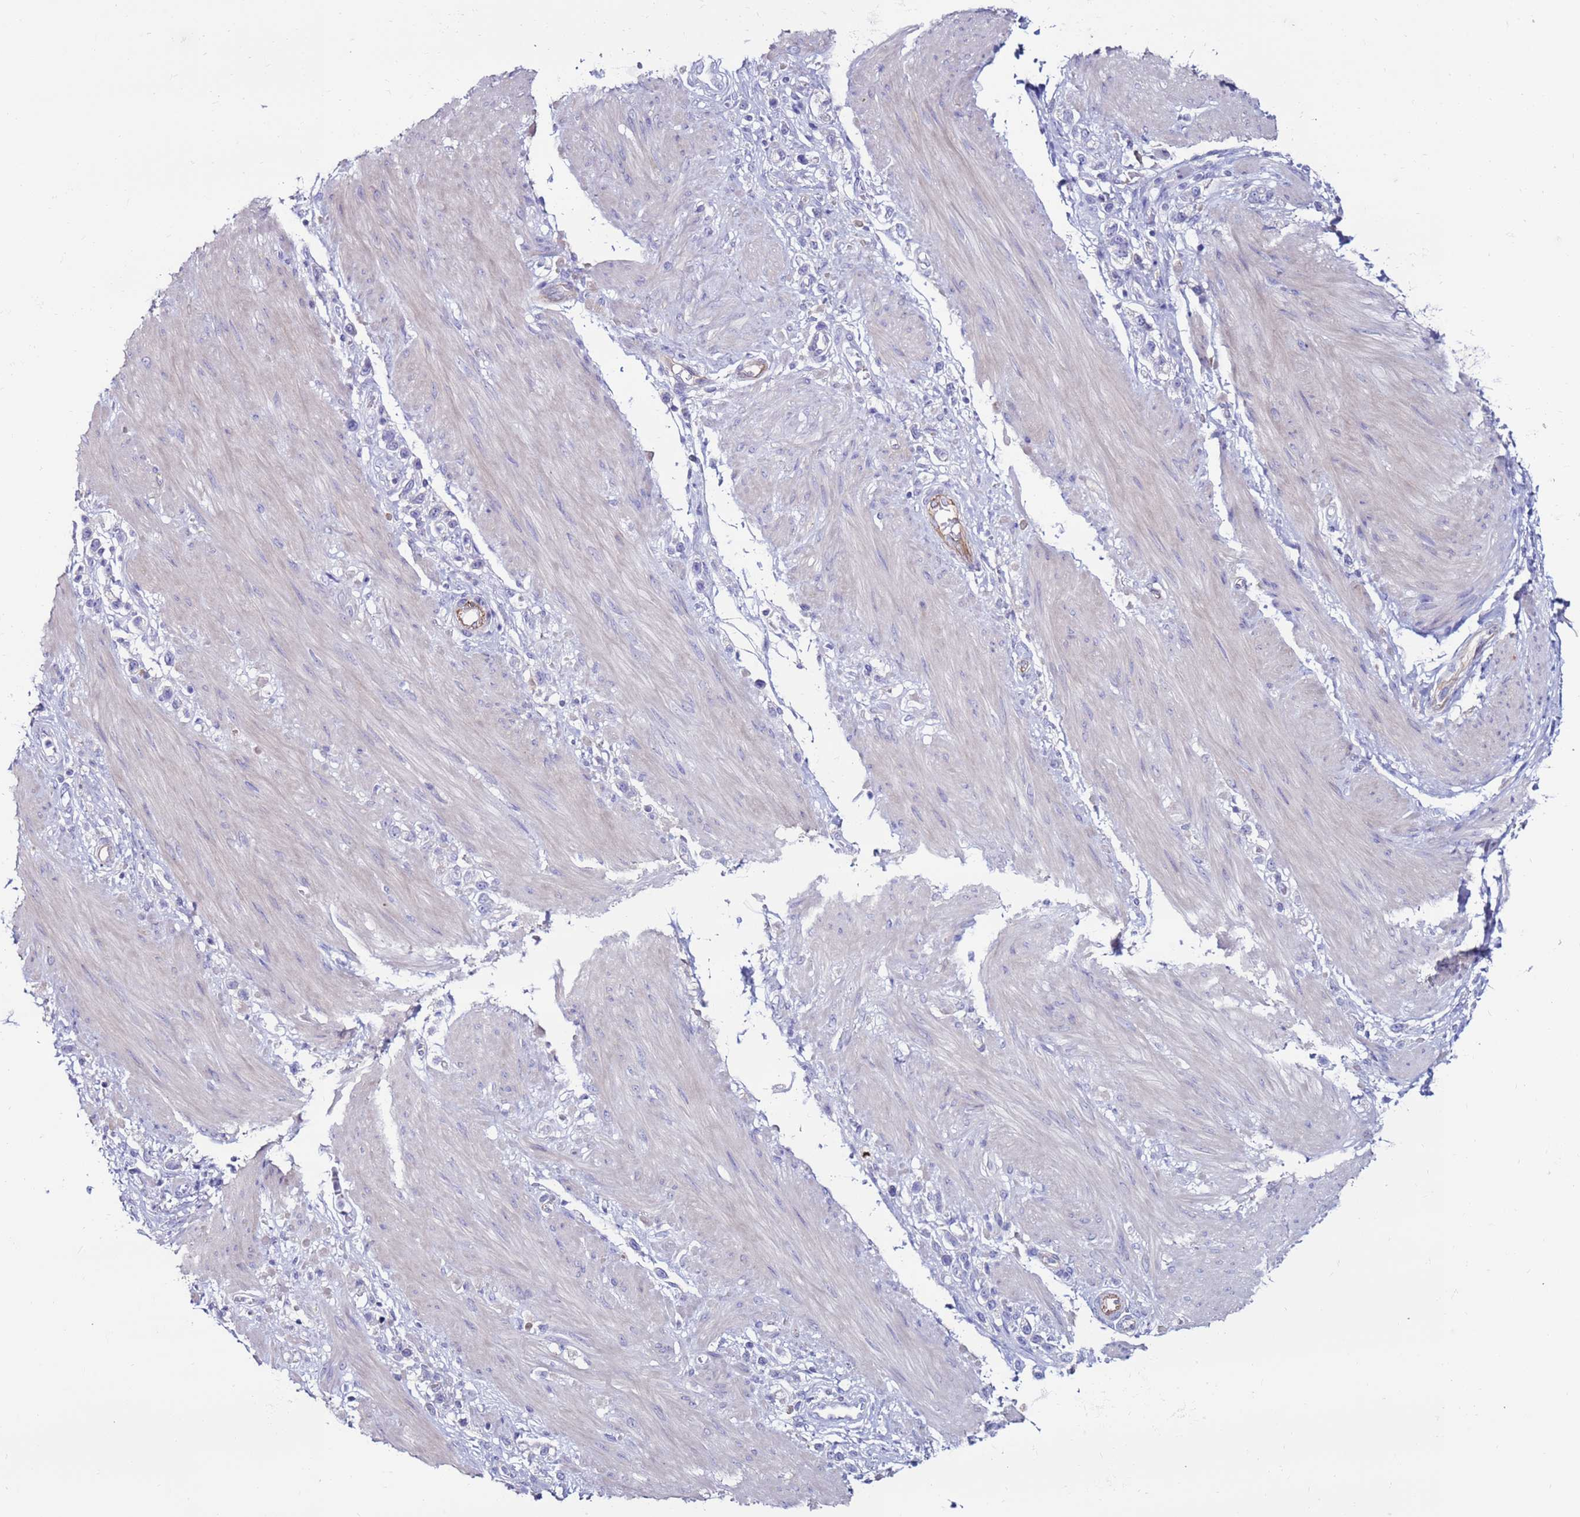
{"staining": {"intensity": "negative", "quantity": "none", "location": "none"}, "tissue": "stomach cancer", "cell_type": "Tumor cells", "image_type": "cancer", "snomed": [{"axis": "morphology", "description": "Adenocarcinoma, NOS"}, {"axis": "topography", "description": "Stomach"}], "caption": "This is a histopathology image of IHC staining of adenocarcinoma (stomach), which shows no positivity in tumor cells.", "gene": "CLEC4M", "patient": {"sex": "female", "age": 65}}